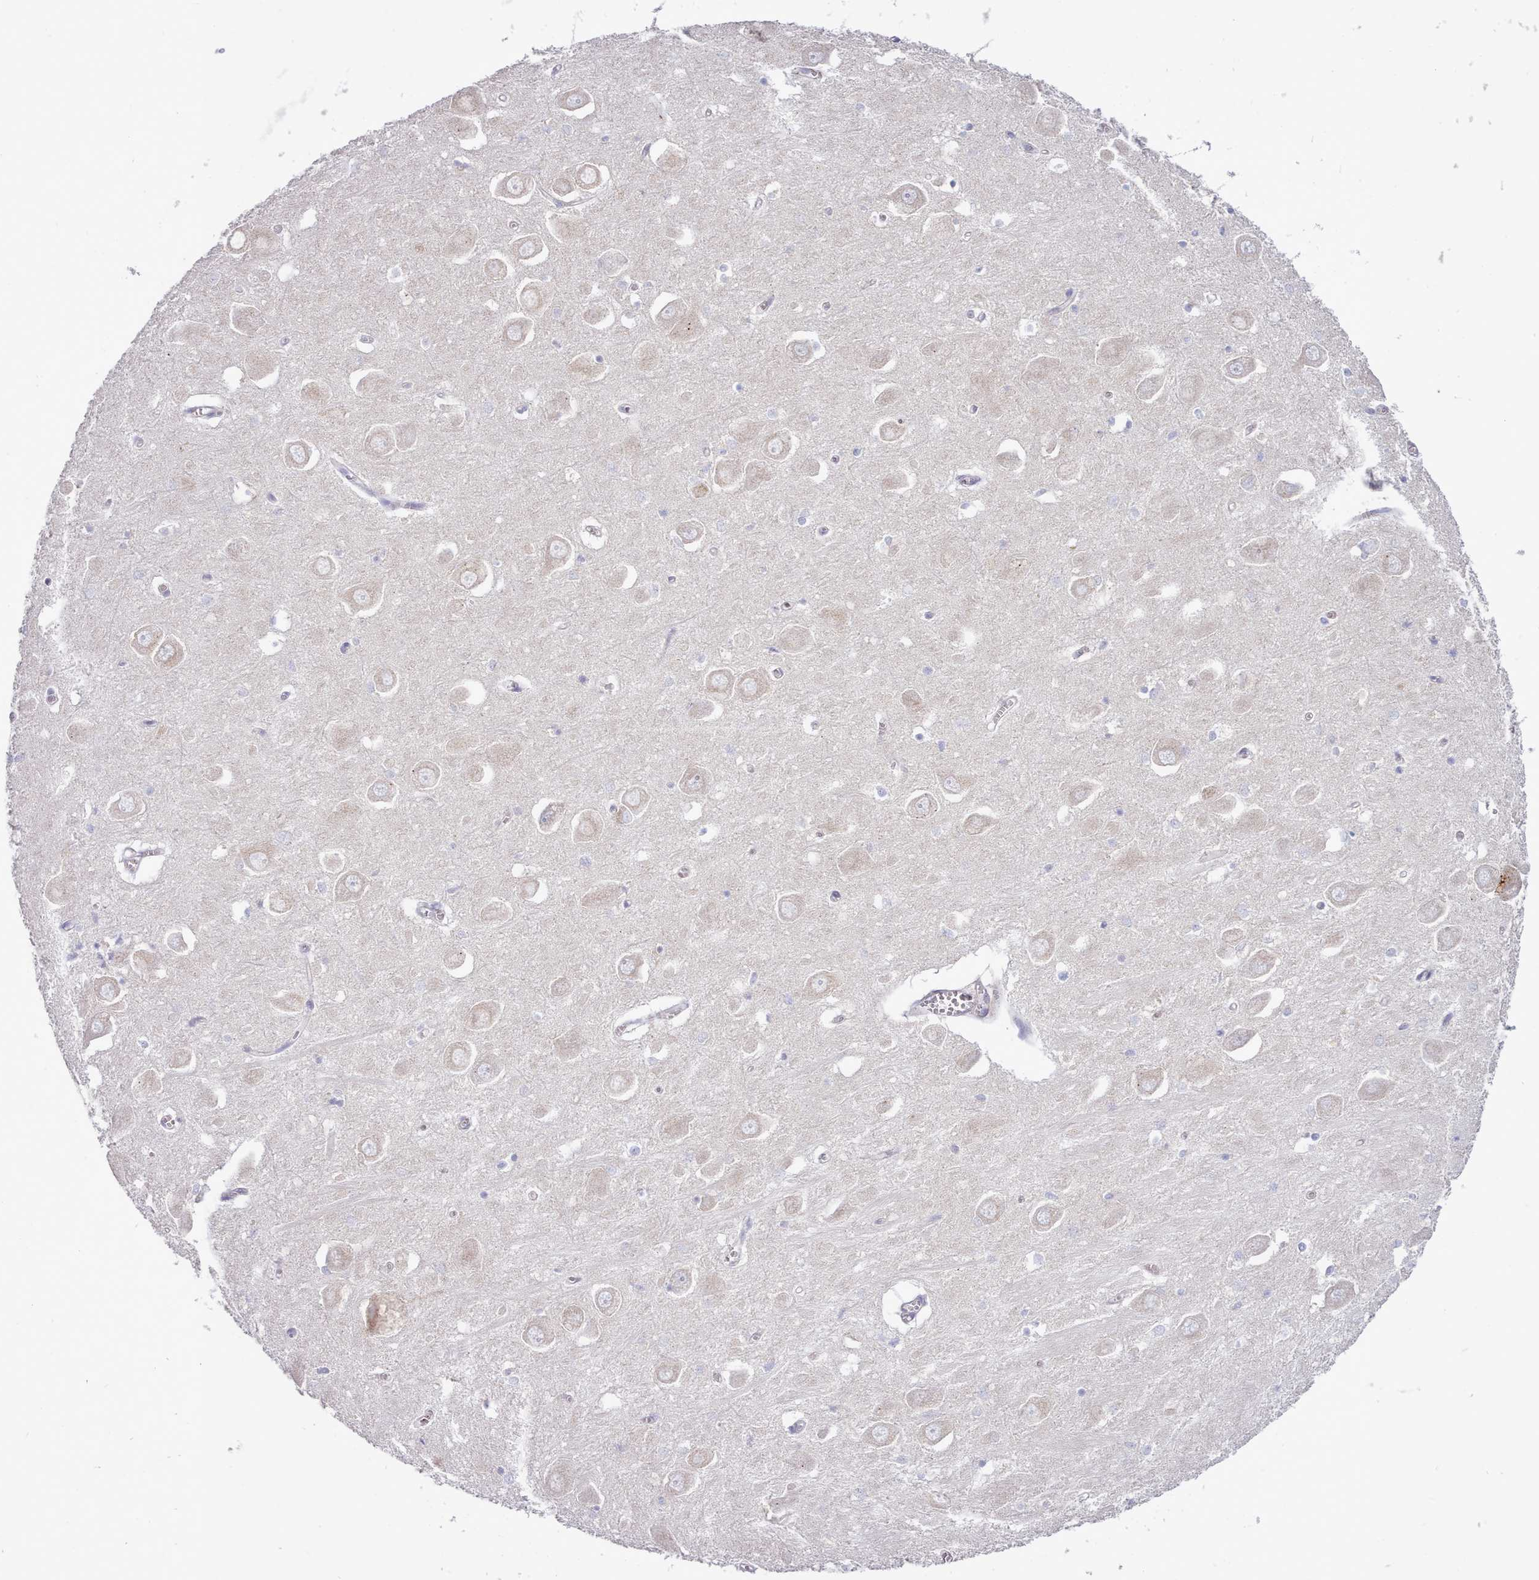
{"staining": {"intensity": "negative", "quantity": "none", "location": "none"}, "tissue": "hippocampus", "cell_type": "Glial cells", "image_type": "normal", "snomed": [{"axis": "morphology", "description": "Normal tissue, NOS"}, {"axis": "topography", "description": "Hippocampus"}], "caption": "A high-resolution photomicrograph shows immunohistochemistry staining of unremarkable hippocampus, which shows no significant staining in glial cells. (DAB (3,3'-diaminobenzidine) immunohistochemistry, high magnification).", "gene": "MRPL21", "patient": {"sex": "male", "age": 70}}